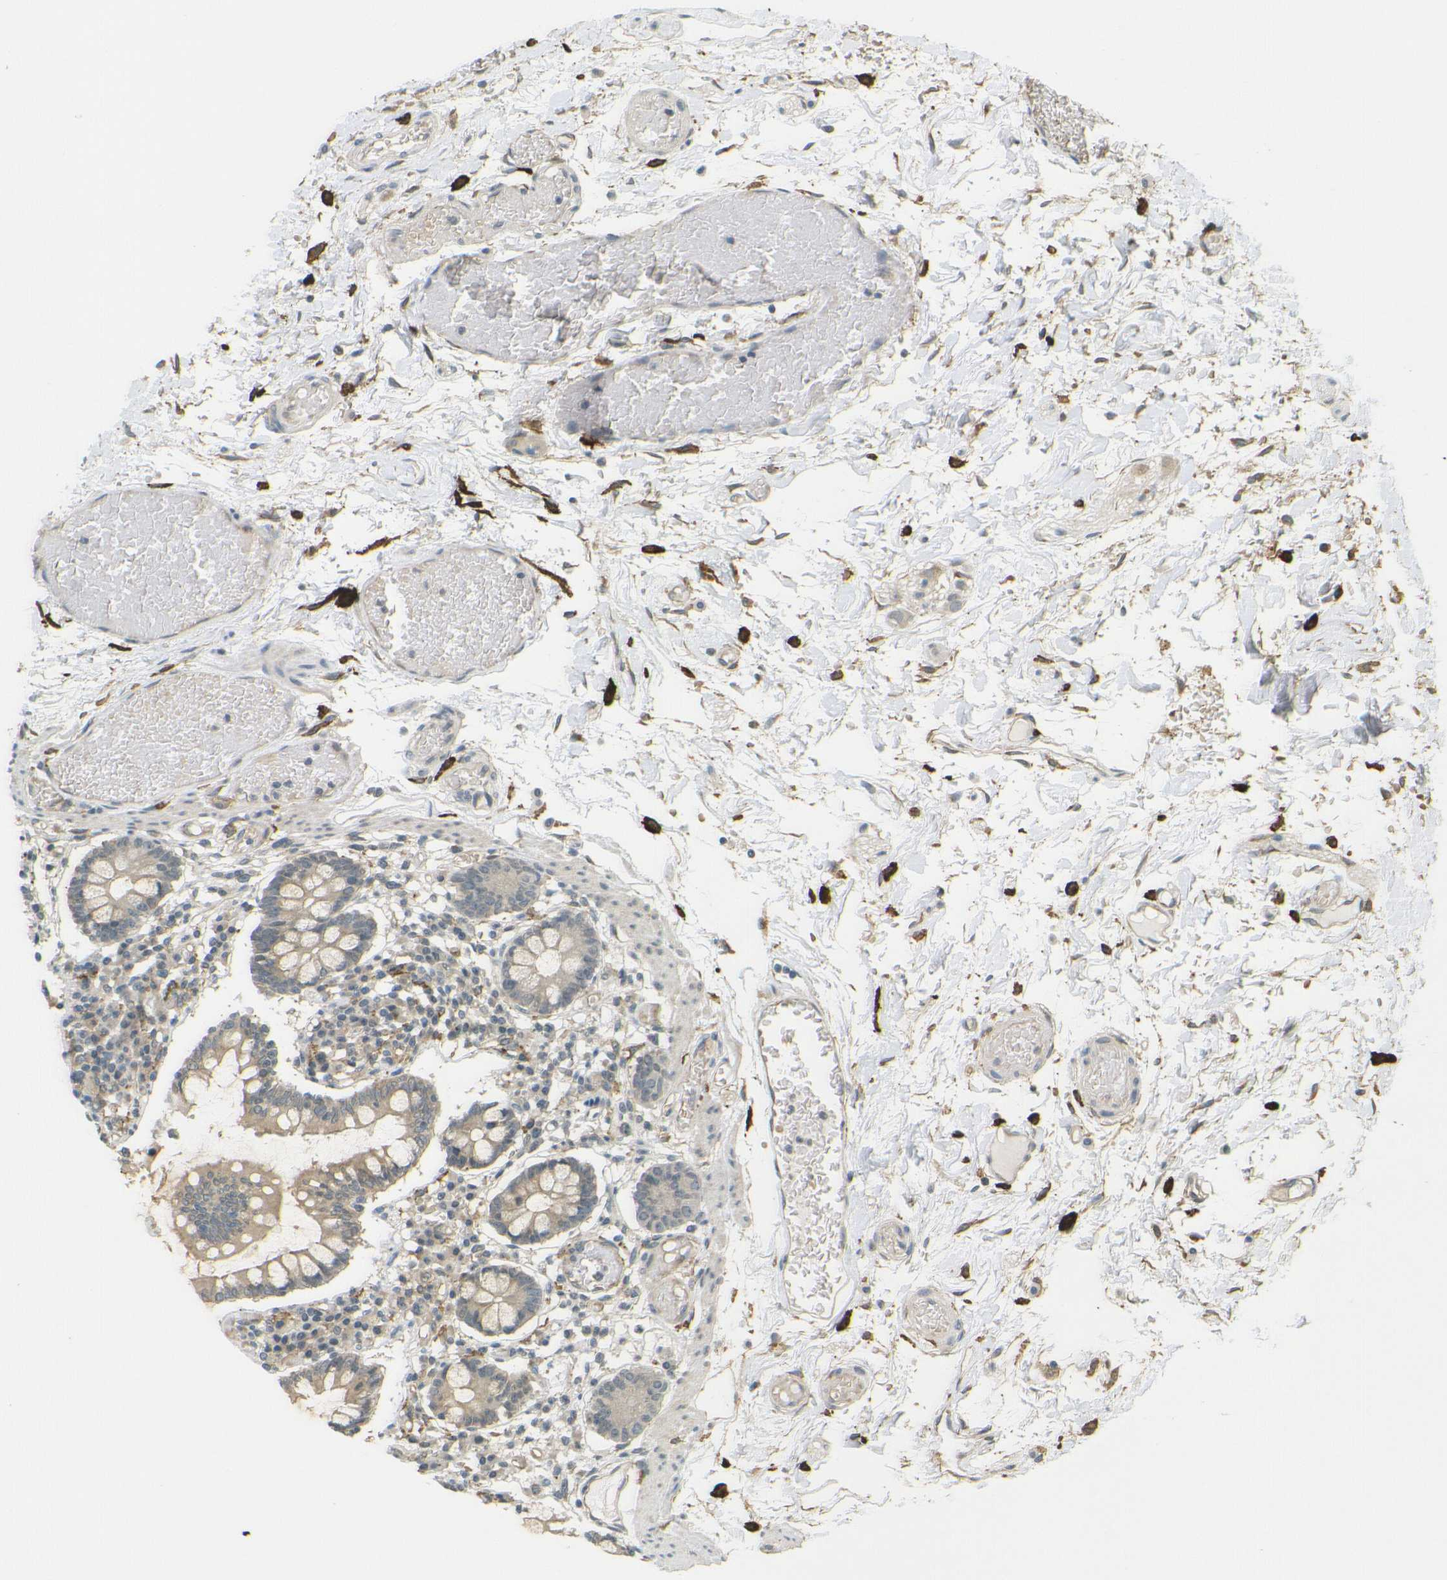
{"staining": {"intensity": "weak", "quantity": "25%-75%", "location": "cytoplasmic/membranous"}, "tissue": "small intestine", "cell_type": "Glandular cells", "image_type": "normal", "snomed": [{"axis": "morphology", "description": "Normal tissue, NOS"}, {"axis": "topography", "description": "Small intestine"}], "caption": "Immunohistochemistry (IHC) of benign human small intestine exhibits low levels of weak cytoplasmic/membranous expression in about 25%-75% of glandular cells.", "gene": "DAB2", "patient": {"sex": "female", "age": 61}}